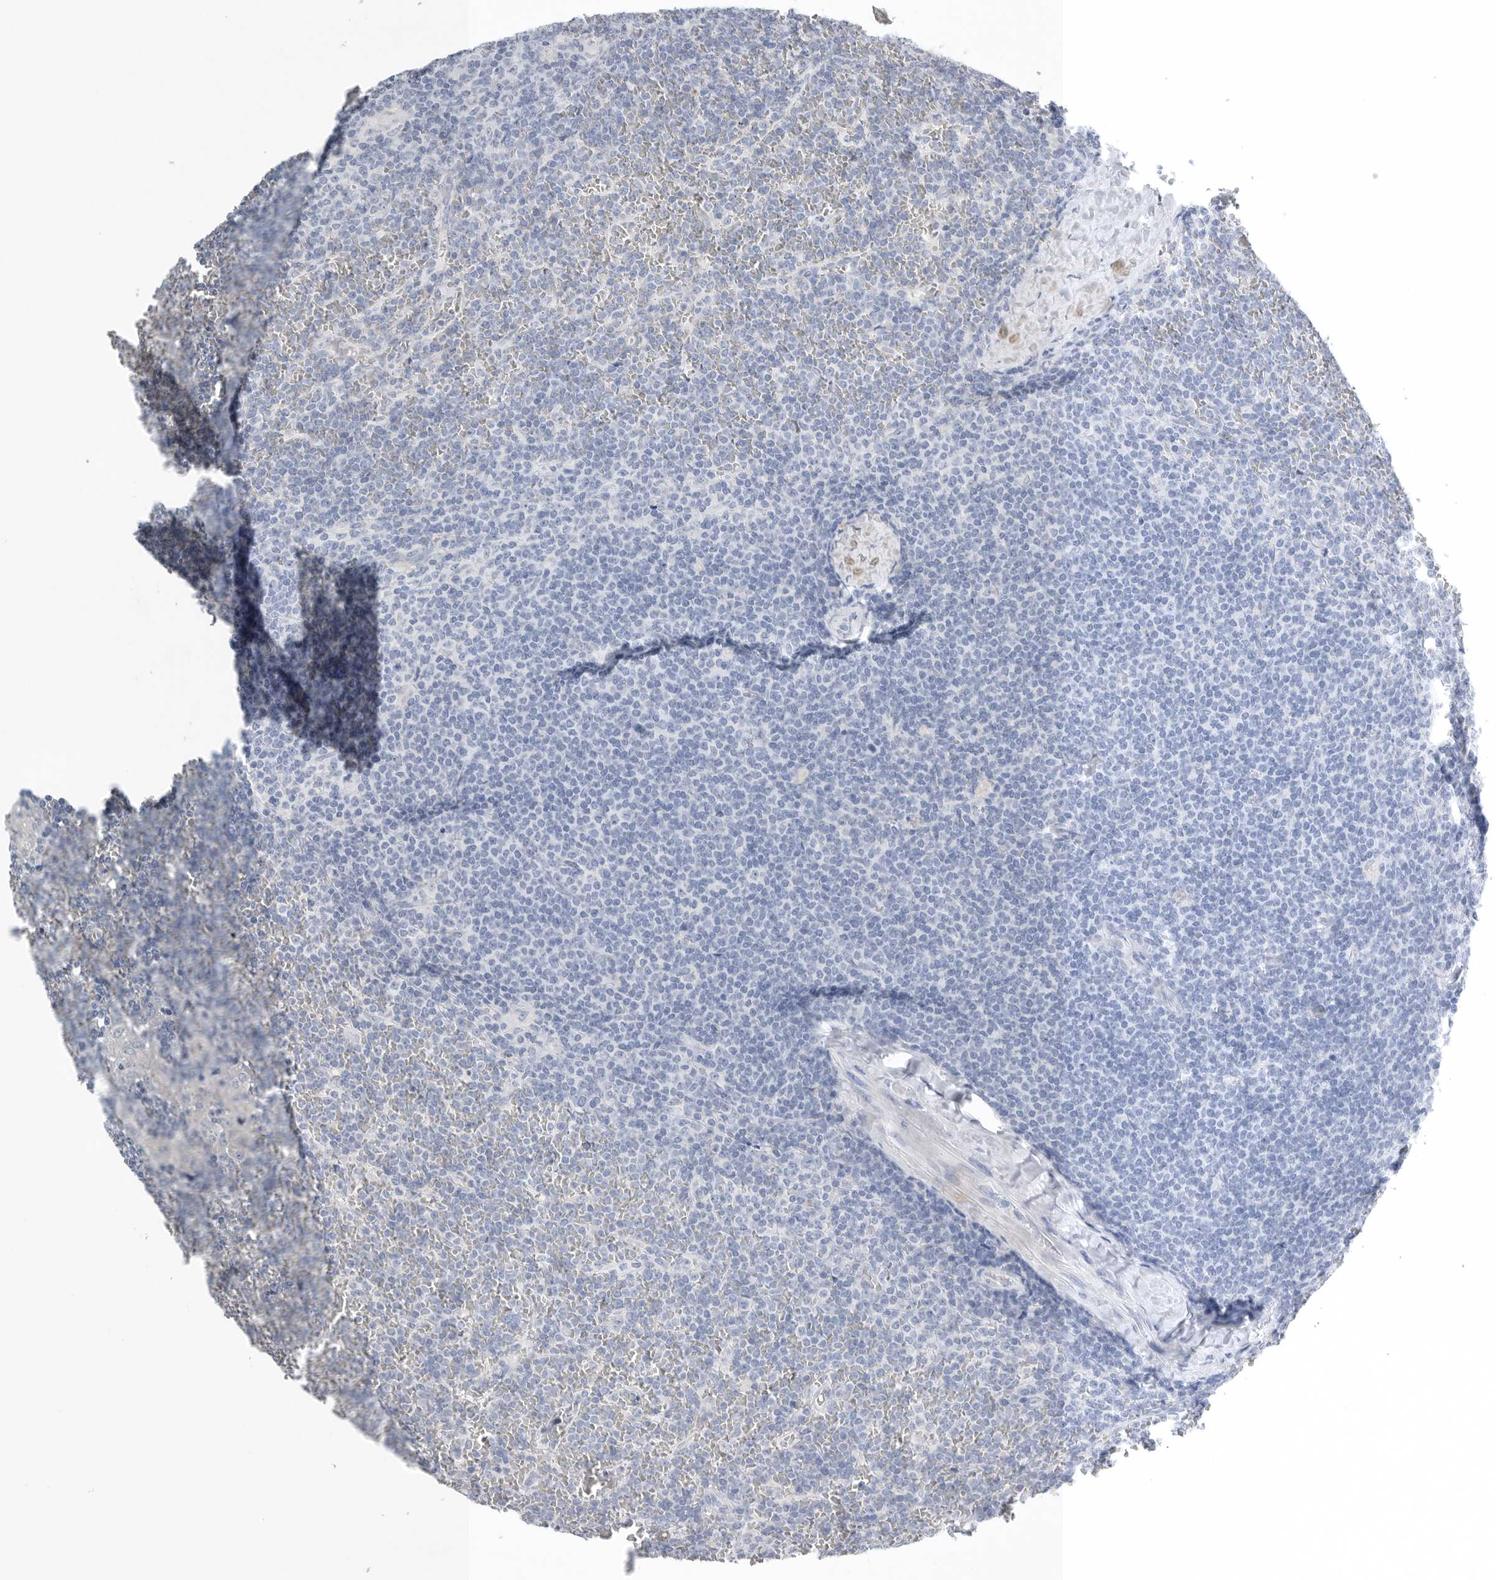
{"staining": {"intensity": "negative", "quantity": "none", "location": "none"}, "tissue": "lymphoma", "cell_type": "Tumor cells", "image_type": "cancer", "snomed": [{"axis": "morphology", "description": "Malignant lymphoma, non-Hodgkin's type, Low grade"}, {"axis": "topography", "description": "Spleen"}], "caption": "There is no significant positivity in tumor cells of low-grade malignant lymphoma, non-Hodgkin's type.", "gene": "TIMP1", "patient": {"sex": "female", "age": 19}}